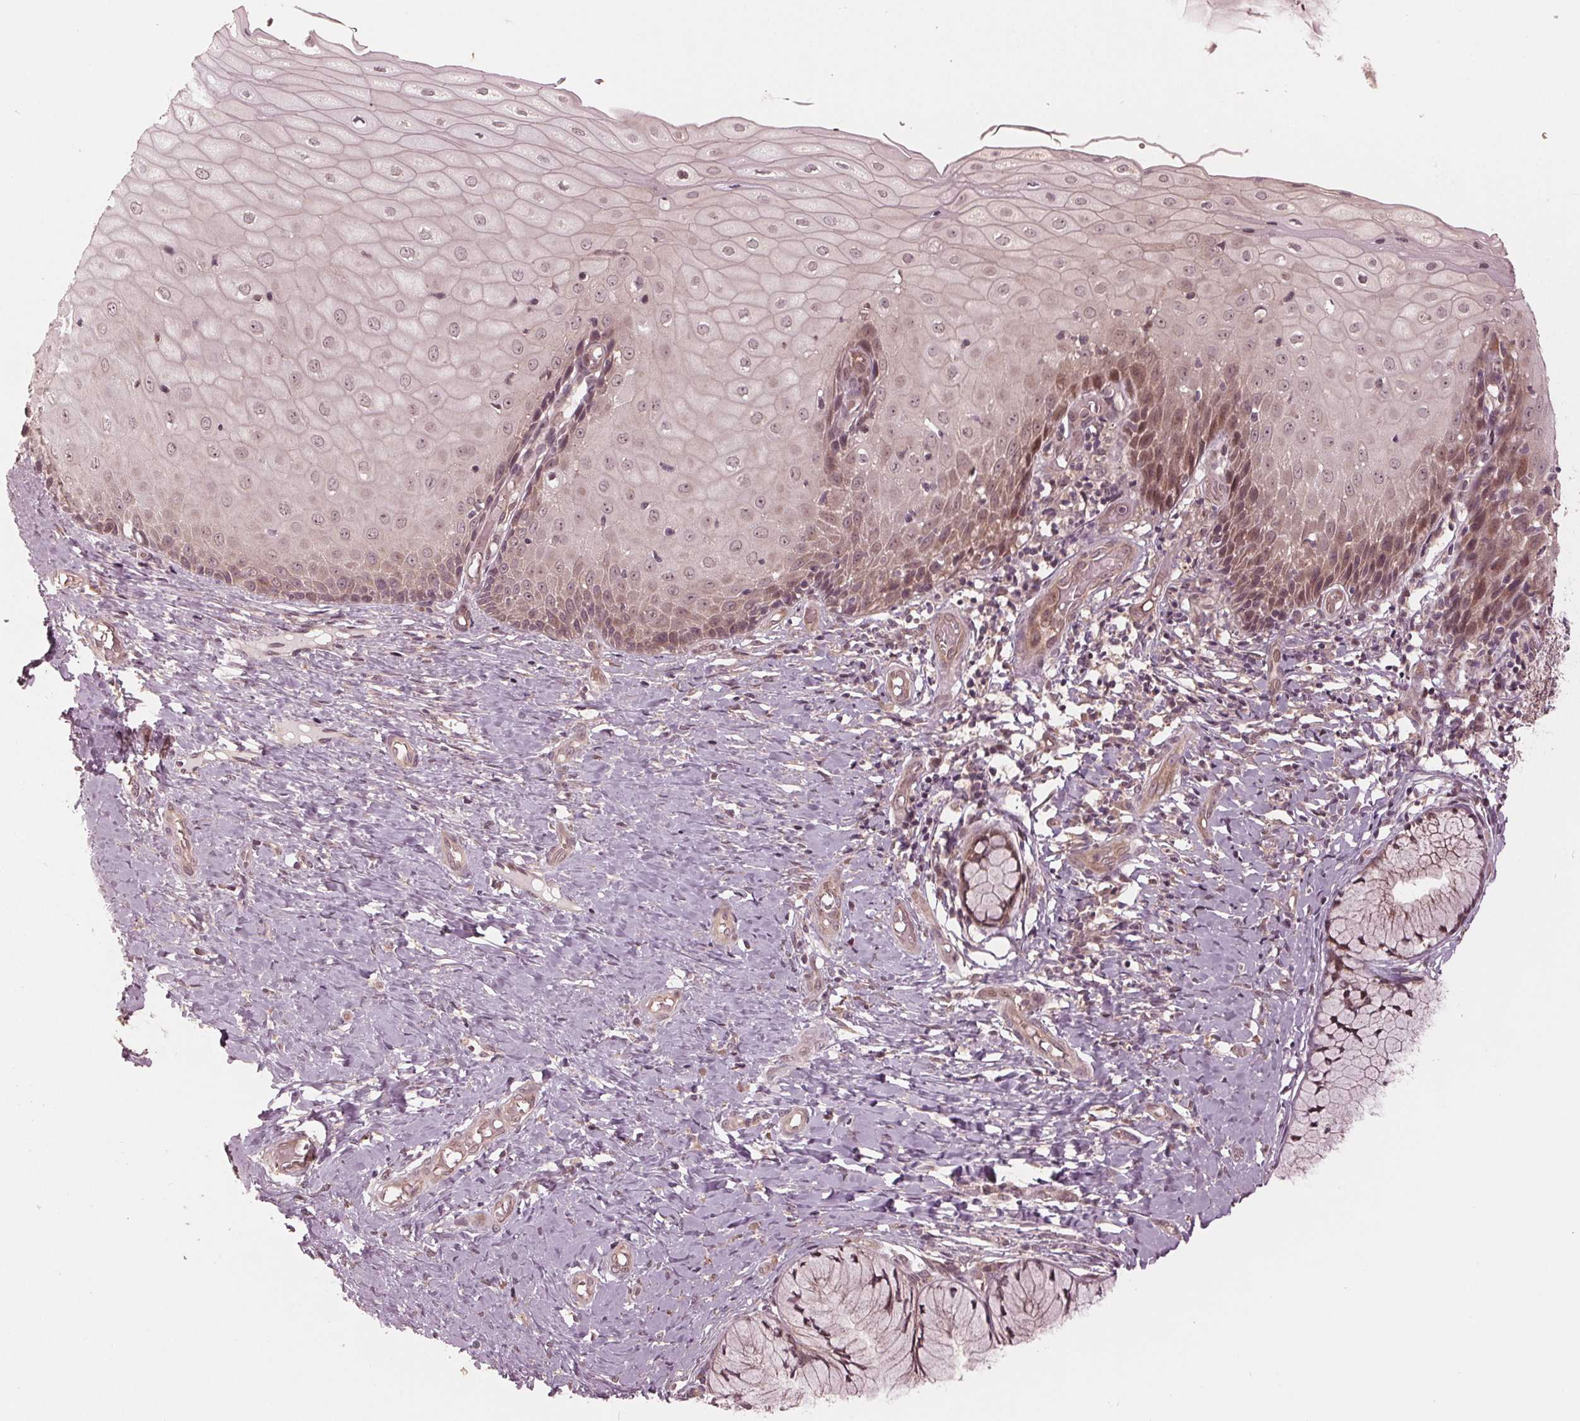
{"staining": {"intensity": "weak", "quantity": "25%-75%", "location": "cytoplasmic/membranous,nuclear"}, "tissue": "cervix", "cell_type": "Glandular cells", "image_type": "normal", "snomed": [{"axis": "morphology", "description": "Normal tissue, NOS"}, {"axis": "topography", "description": "Cervix"}], "caption": "Protein expression analysis of unremarkable human cervix reveals weak cytoplasmic/membranous,nuclear expression in approximately 25%-75% of glandular cells. (DAB (3,3'-diaminobenzidine) IHC, brown staining for protein, blue staining for nuclei).", "gene": "ZNF471", "patient": {"sex": "female", "age": 37}}